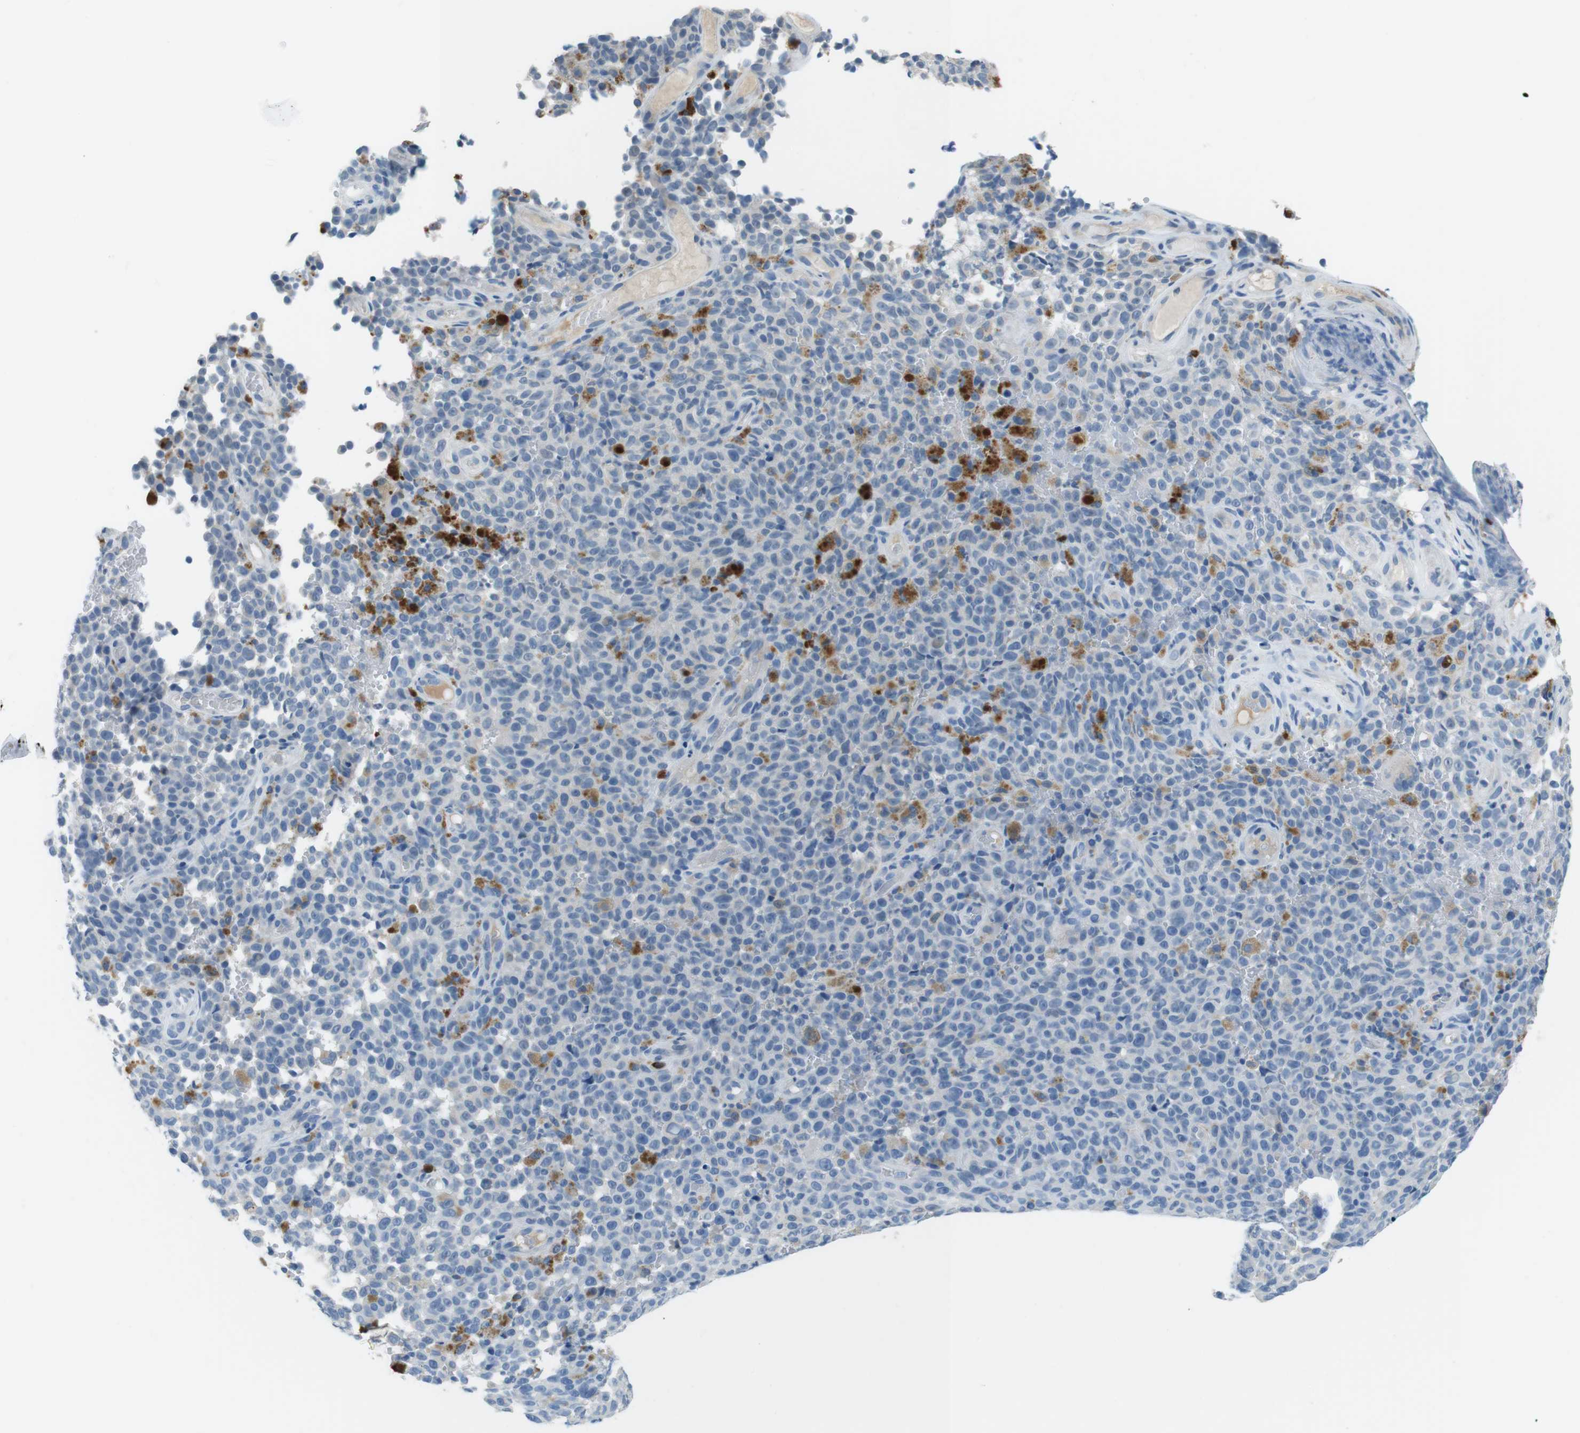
{"staining": {"intensity": "negative", "quantity": "none", "location": "none"}, "tissue": "melanoma", "cell_type": "Tumor cells", "image_type": "cancer", "snomed": [{"axis": "morphology", "description": "Malignant melanoma, NOS"}, {"axis": "topography", "description": "Skin"}], "caption": "An image of human malignant melanoma is negative for staining in tumor cells. The staining was performed using DAB to visualize the protein expression in brown, while the nuclei were stained in blue with hematoxylin (Magnification: 20x).", "gene": "SLC35A3", "patient": {"sex": "female", "age": 82}}